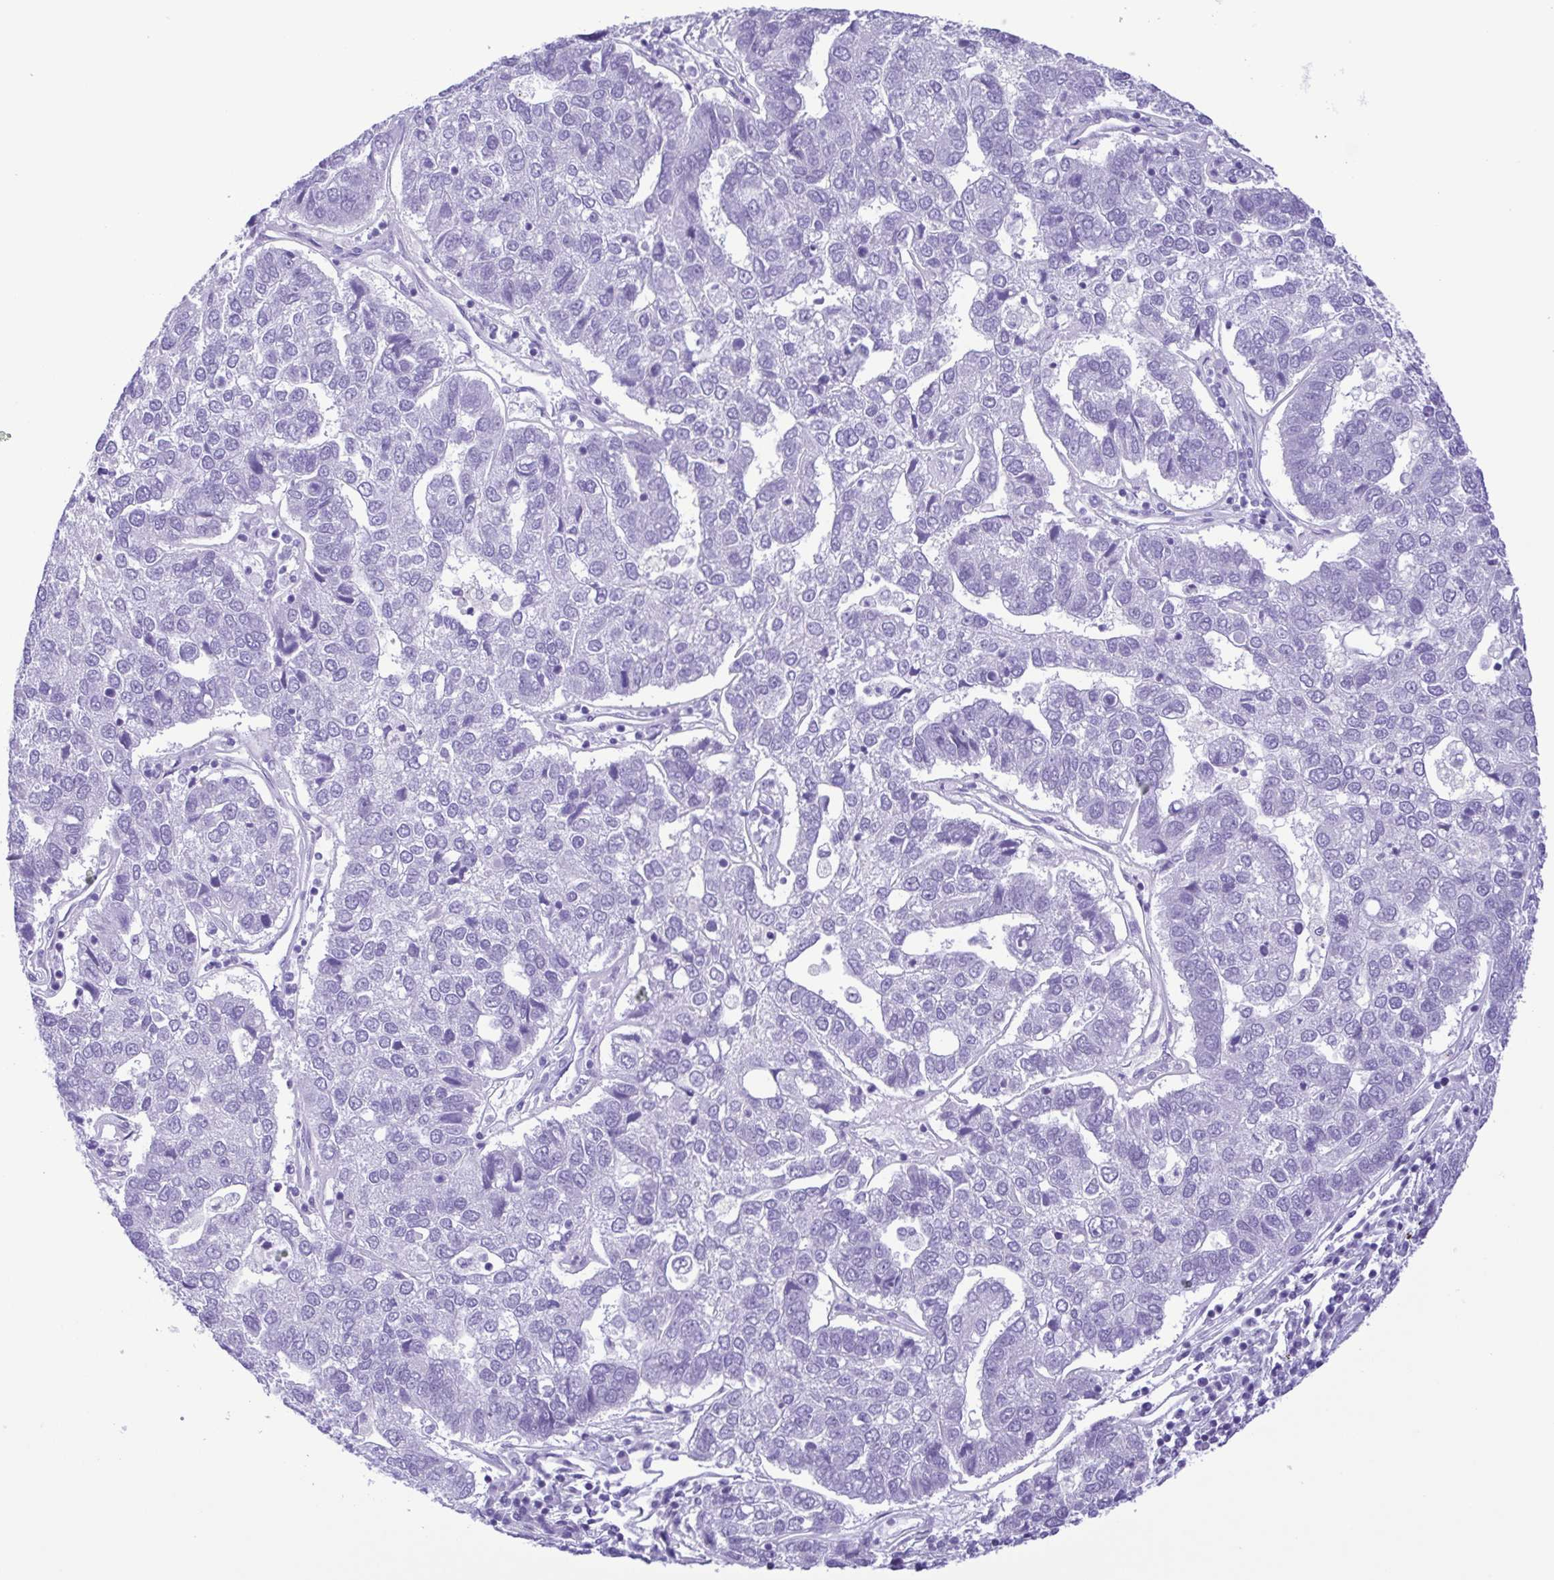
{"staining": {"intensity": "negative", "quantity": "none", "location": "none"}, "tissue": "pancreatic cancer", "cell_type": "Tumor cells", "image_type": "cancer", "snomed": [{"axis": "morphology", "description": "Adenocarcinoma, NOS"}, {"axis": "topography", "description": "Pancreas"}], "caption": "Tumor cells show no significant protein positivity in adenocarcinoma (pancreatic). (DAB immunohistochemistry (IHC) with hematoxylin counter stain).", "gene": "OVGP1", "patient": {"sex": "female", "age": 61}}